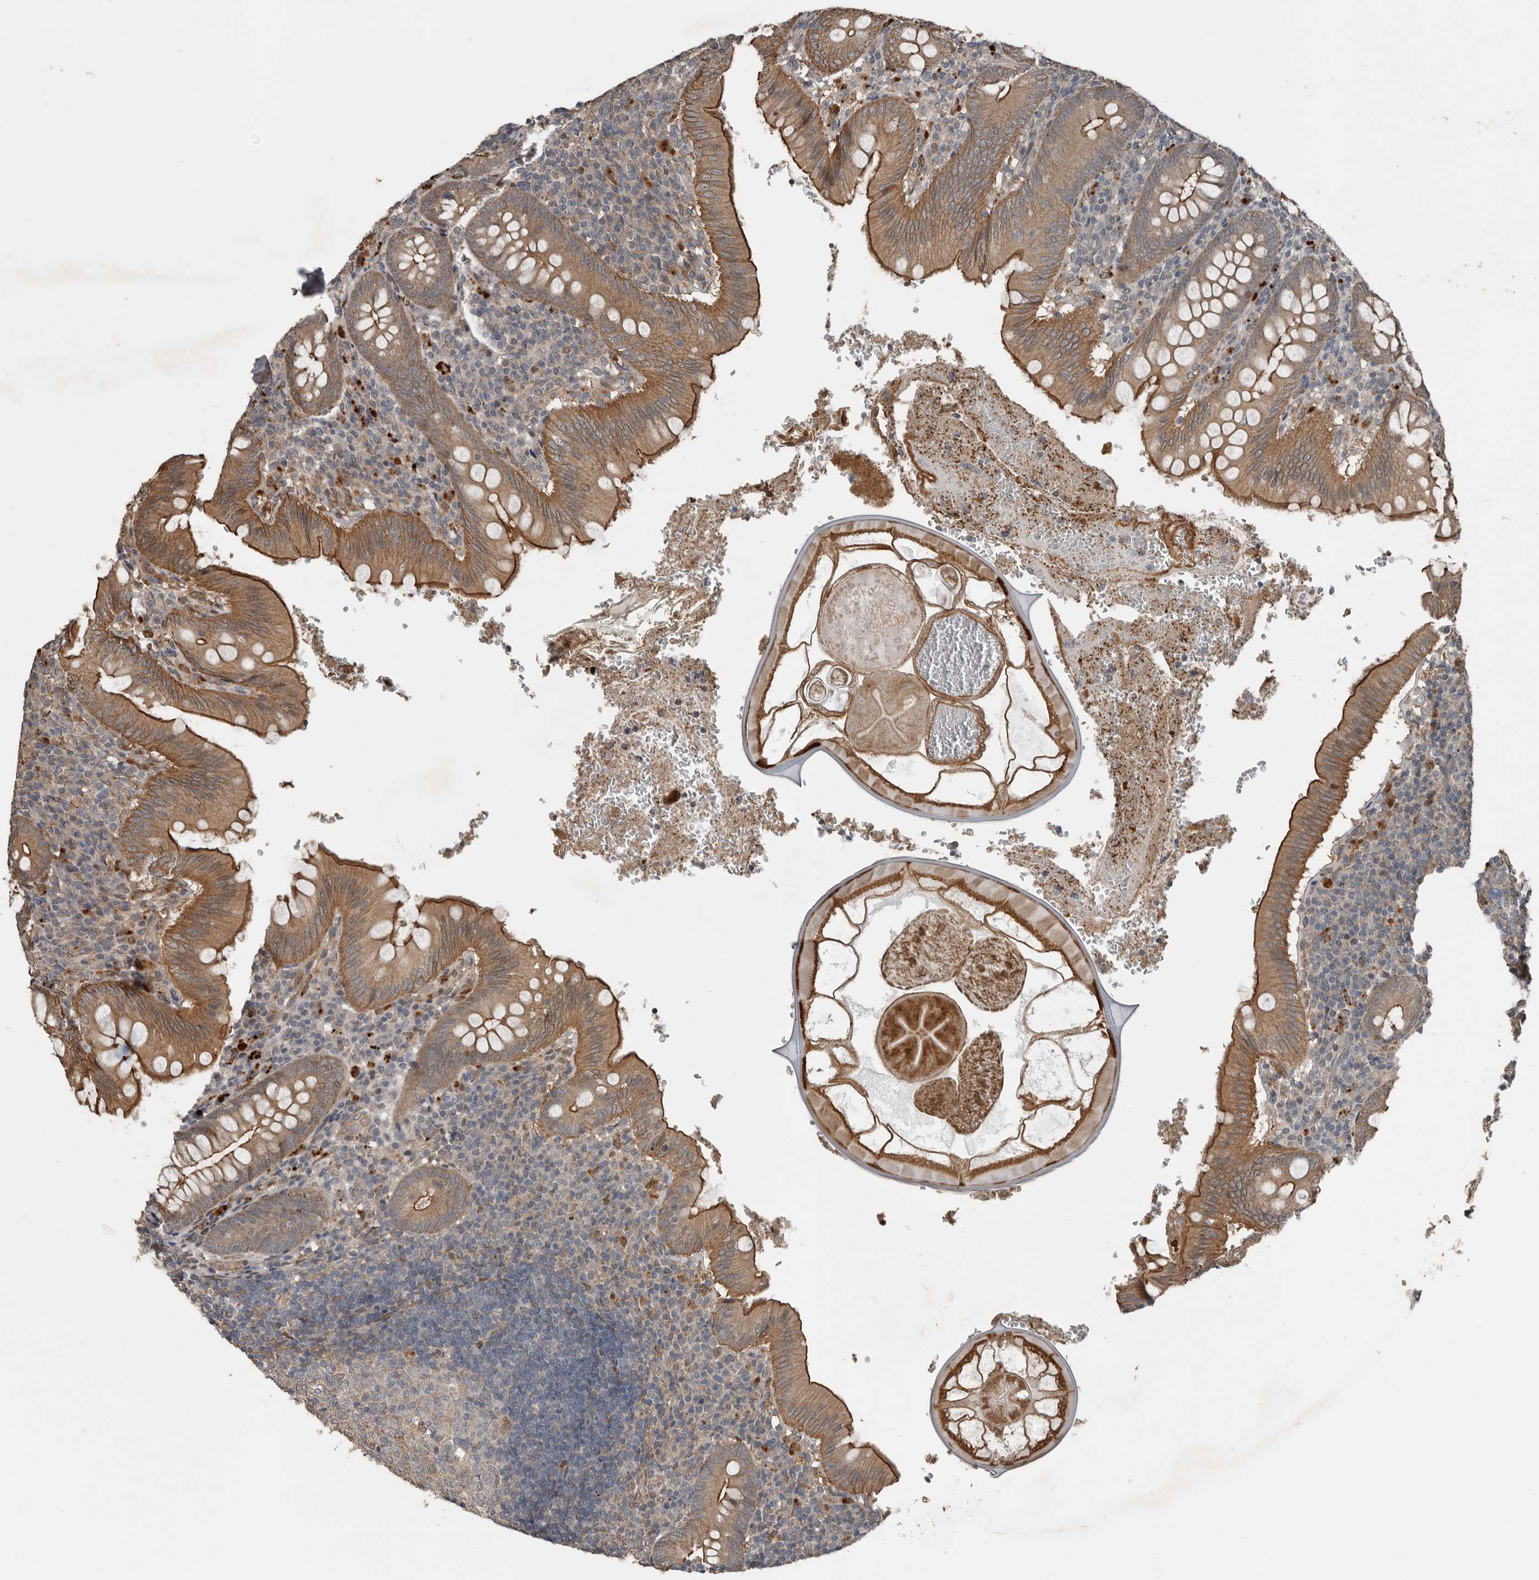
{"staining": {"intensity": "weak", "quantity": "25%-75%", "location": "cytoplasmic/membranous"}, "tissue": "appendix", "cell_type": "Glandular cells", "image_type": "normal", "snomed": [{"axis": "morphology", "description": "Normal tissue, NOS"}, {"axis": "topography", "description": "Appendix"}], "caption": "A high-resolution image shows IHC staining of unremarkable appendix, which shows weak cytoplasmic/membranous staining in about 25%-75% of glandular cells. (DAB (3,3'-diaminobenzidine) IHC with brightfield microscopy, high magnification).", "gene": "YOD1", "patient": {"sex": "male", "age": 8}}